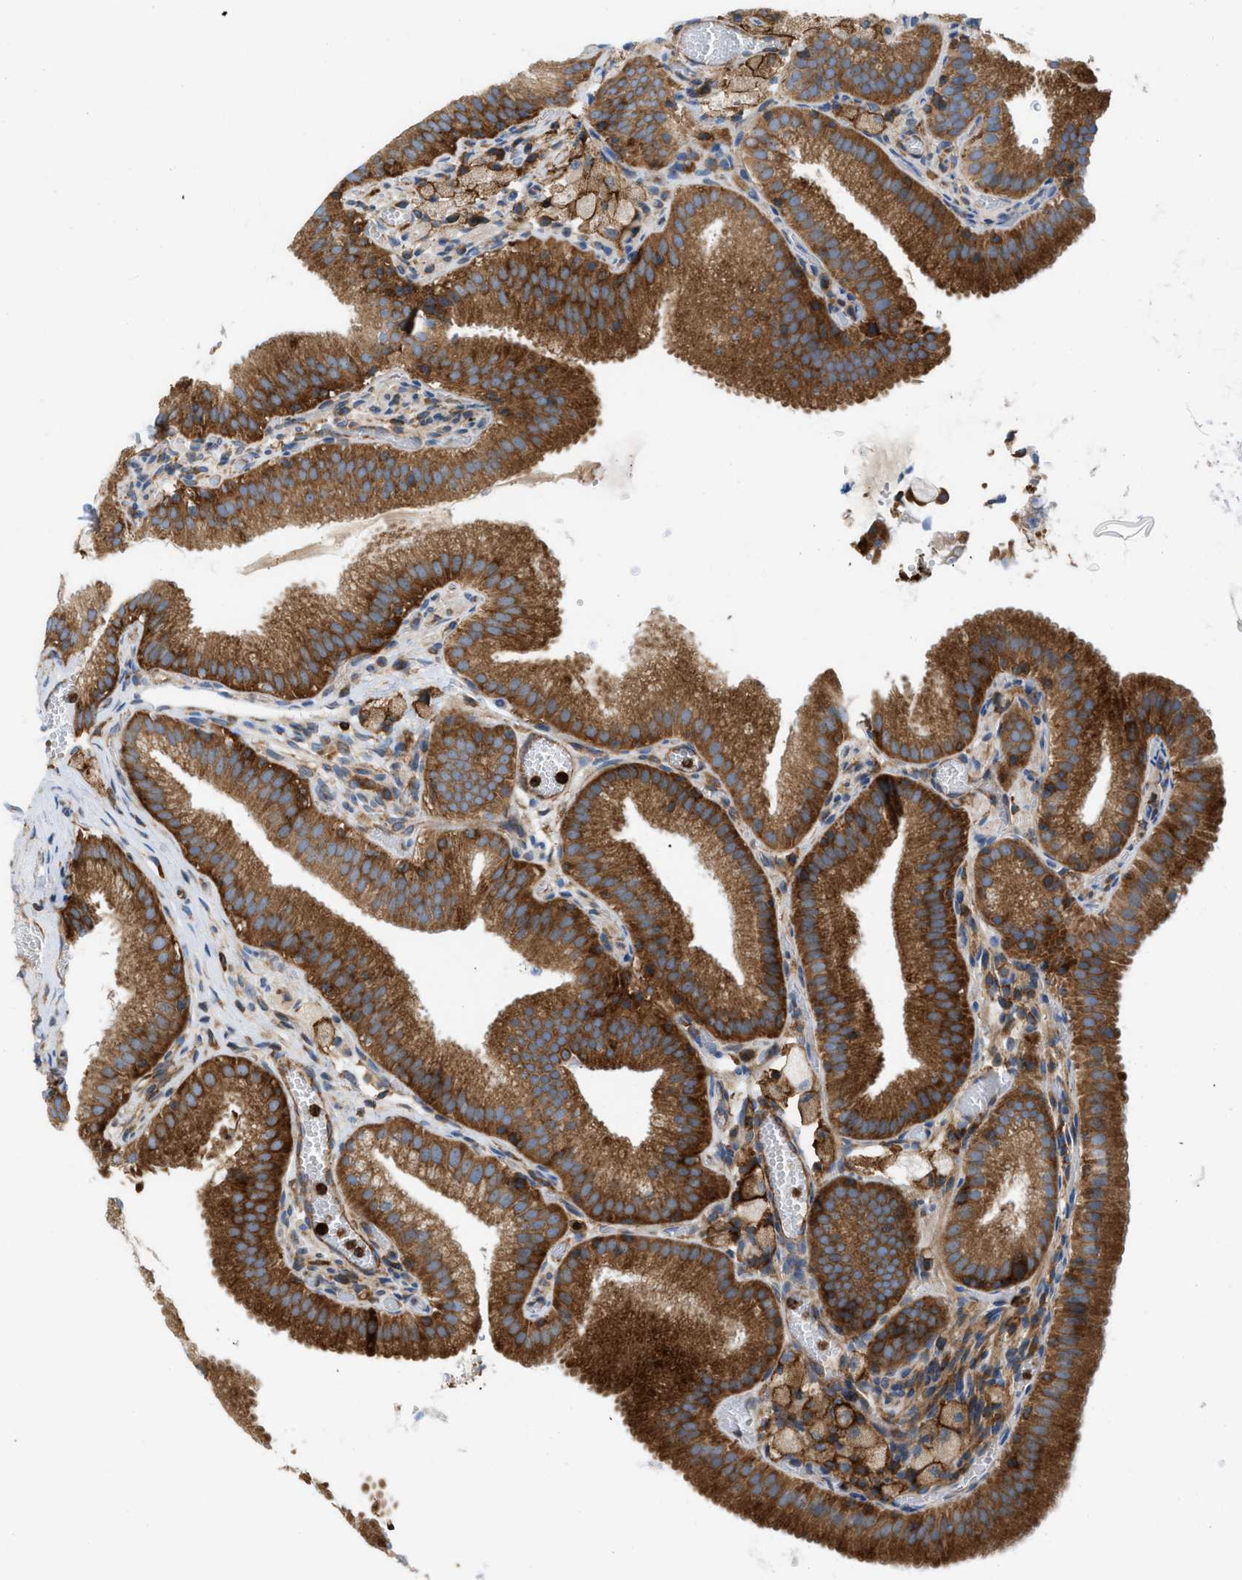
{"staining": {"intensity": "strong", "quantity": ">75%", "location": "cytoplasmic/membranous"}, "tissue": "gallbladder", "cell_type": "Glandular cells", "image_type": "normal", "snomed": [{"axis": "morphology", "description": "Normal tissue, NOS"}, {"axis": "topography", "description": "Gallbladder"}], "caption": "Glandular cells show strong cytoplasmic/membranous staining in about >75% of cells in normal gallbladder. (brown staining indicates protein expression, while blue staining denotes nuclei).", "gene": "GPAT4", "patient": {"sex": "male", "age": 54}}